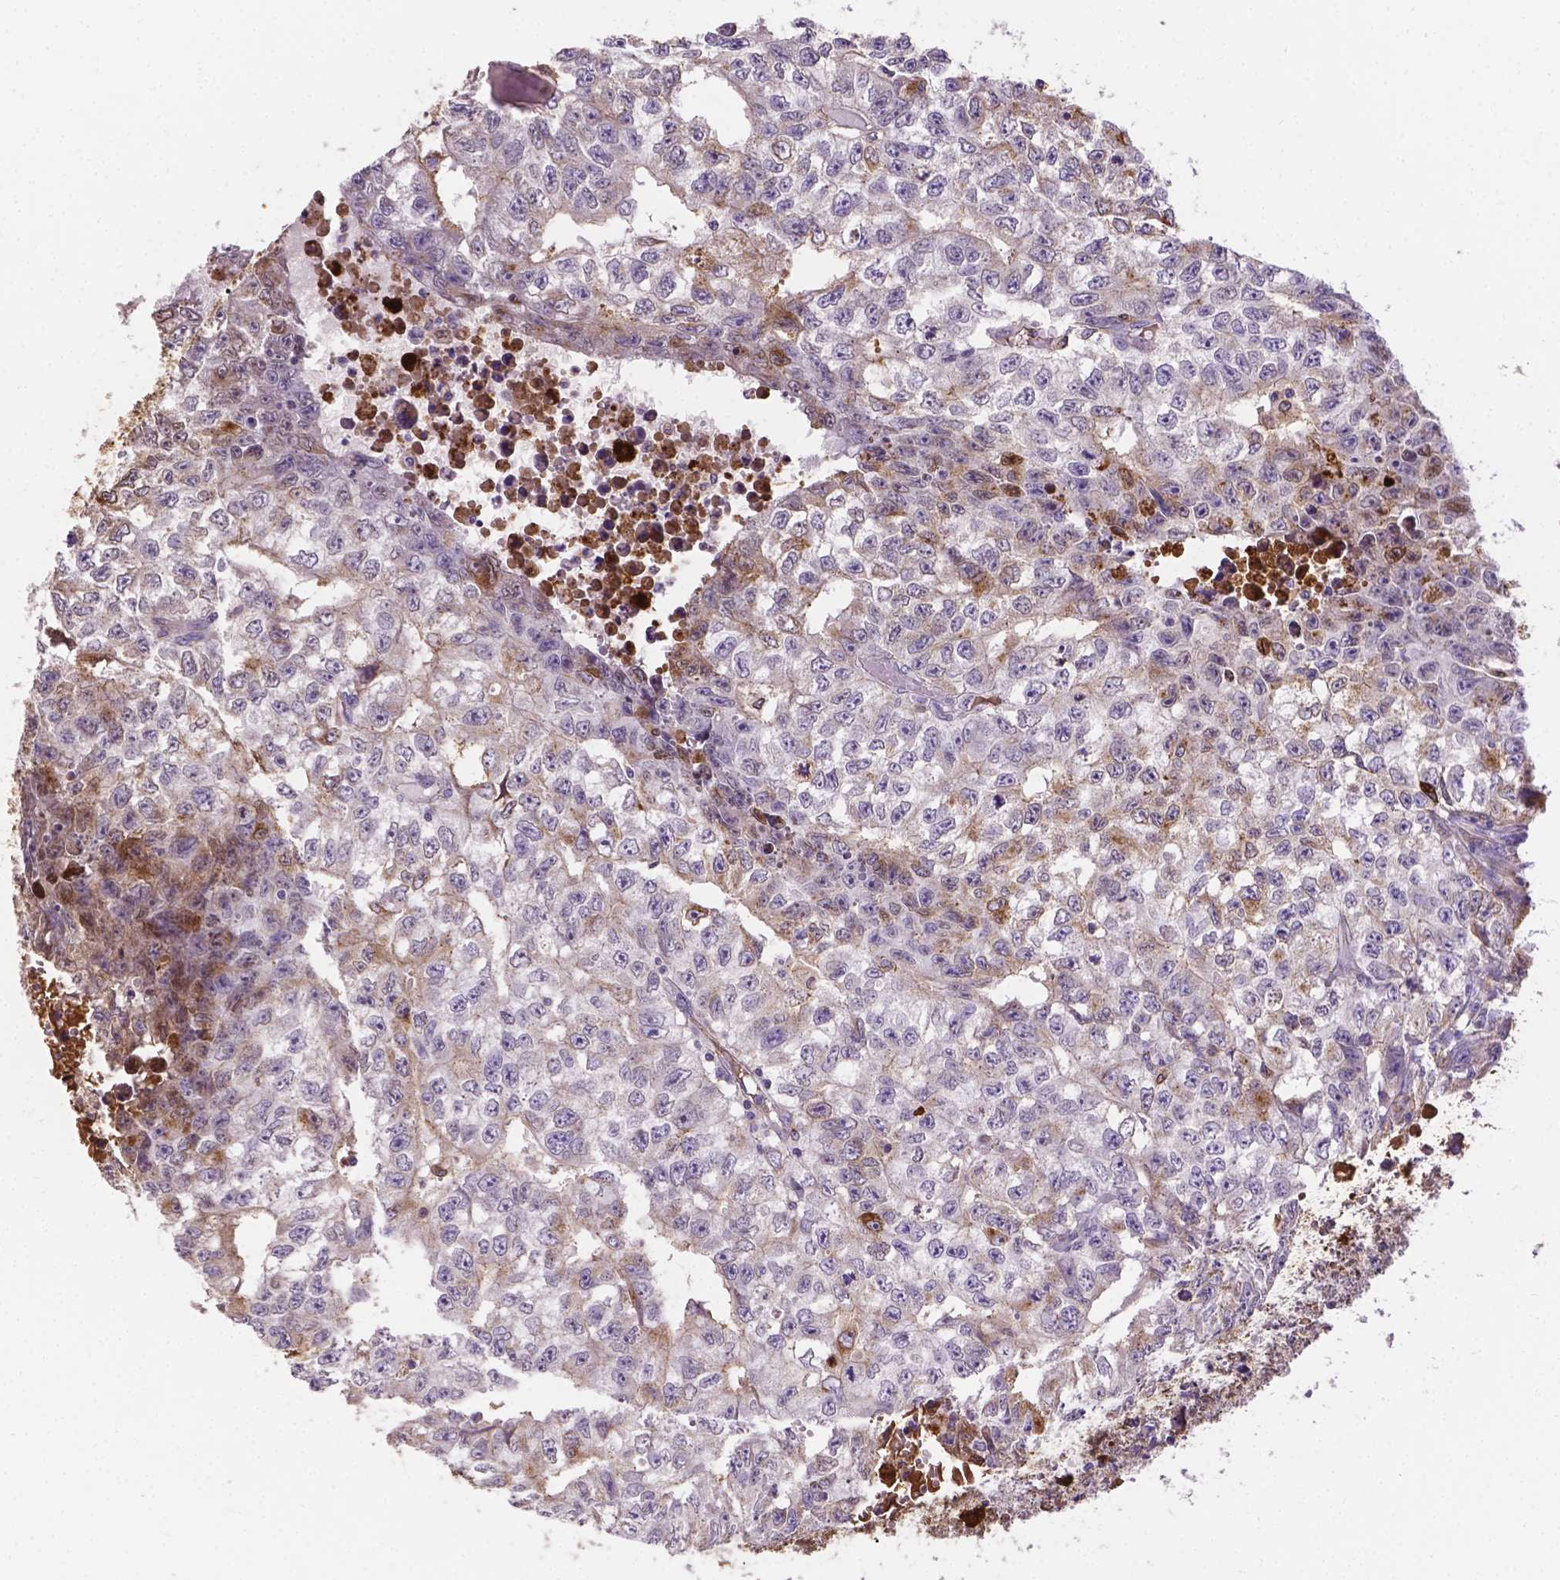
{"staining": {"intensity": "weak", "quantity": "<25%", "location": "cytoplasmic/membranous"}, "tissue": "testis cancer", "cell_type": "Tumor cells", "image_type": "cancer", "snomed": [{"axis": "morphology", "description": "Carcinoma, Embryonal, NOS"}, {"axis": "morphology", "description": "Teratoma, malignant, NOS"}, {"axis": "topography", "description": "Testis"}], "caption": "Immunohistochemistry of human testis teratoma (malignant) reveals no expression in tumor cells.", "gene": "APOE", "patient": {"sex": "male", "age": 24}}